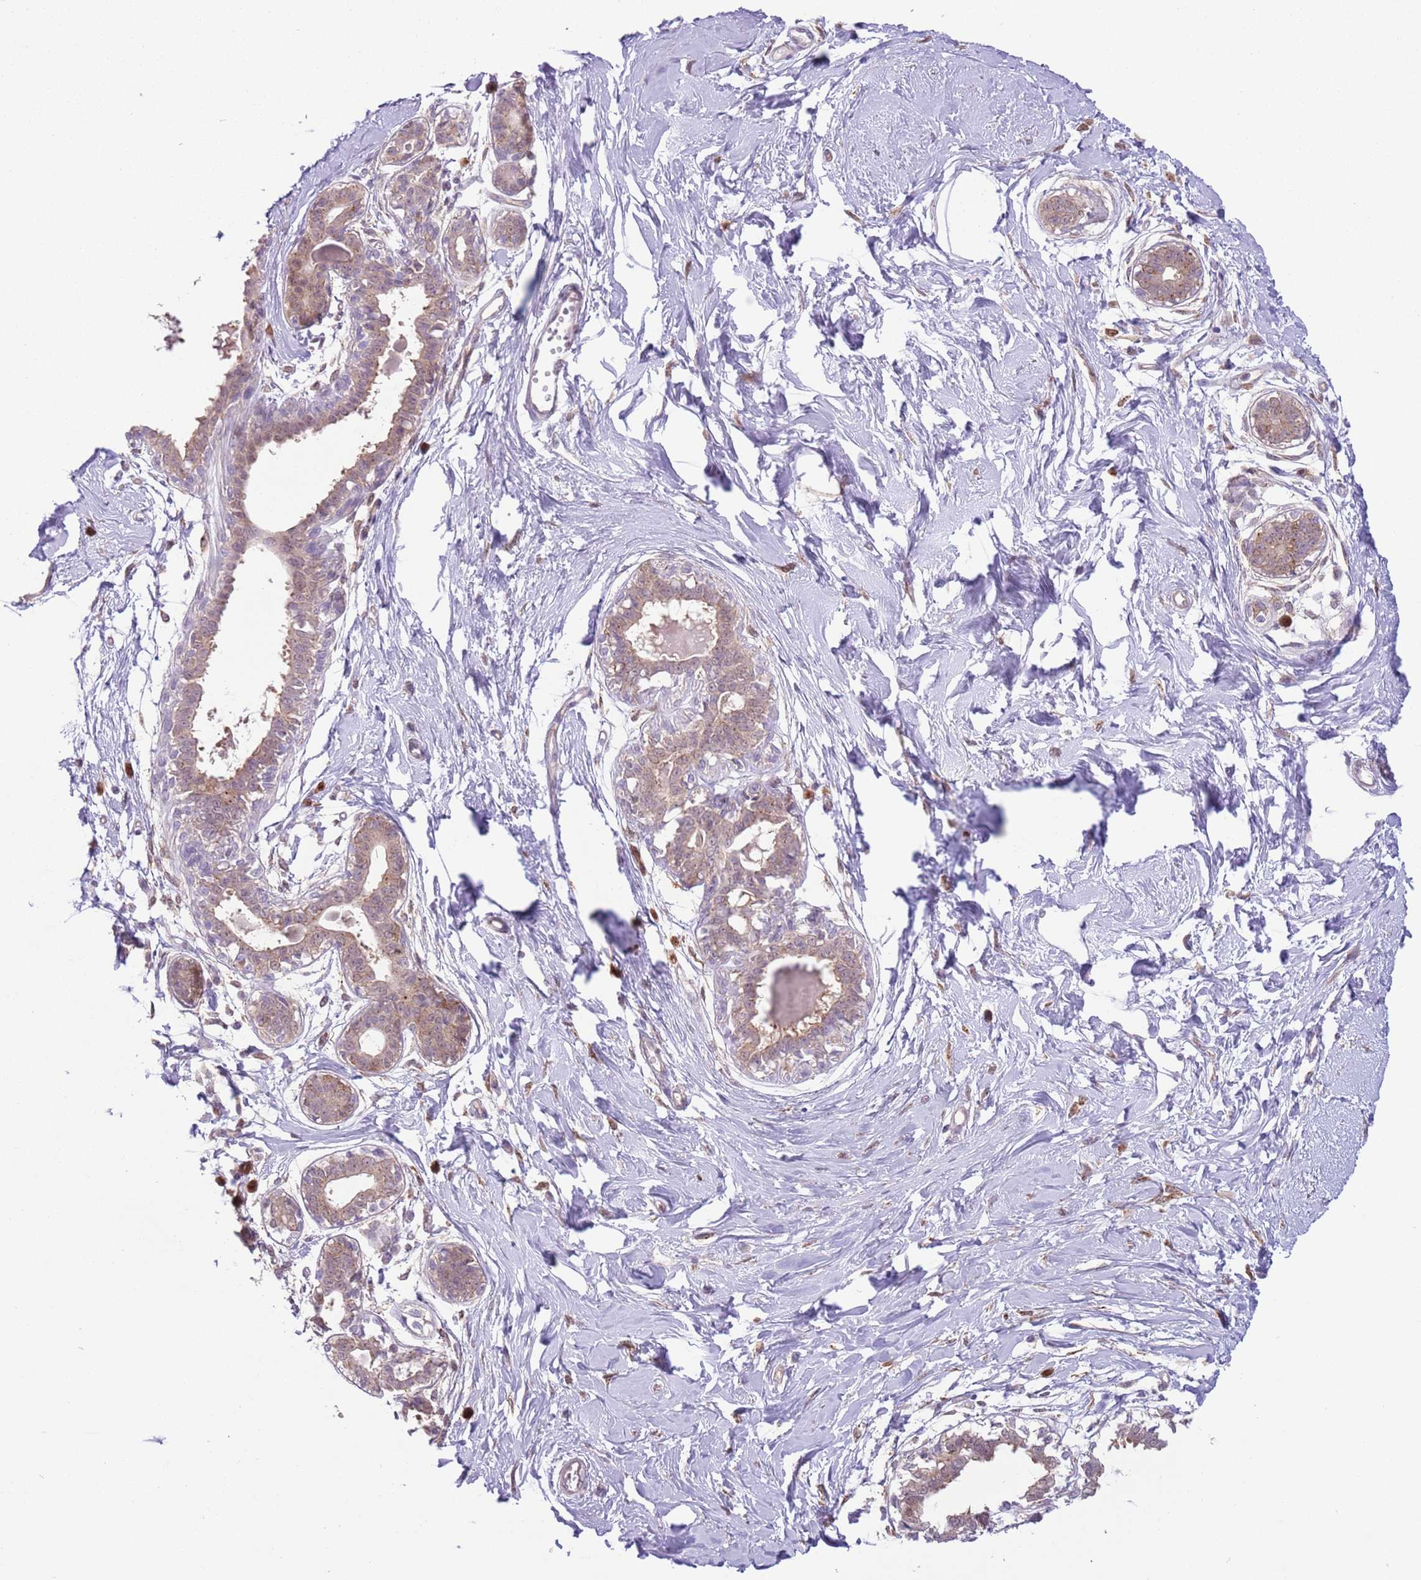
{"staining": {"intensity": "negative", "quantity": "none", "location": "none"}, "tissue": "breast", "cell_type": "Adipocytes", "image_type": "normal", "snomed": [{"axis": "morphology", "description": "Normal tissue, NOS"}, {"axis": "topography", "description": "Breast"}], "caption": "Normal breast was stained to show a protein in brown. There is no significant positivity in adipocytes. (IHC, brightfield microscopy, high magnification).", "gene": "COPE", "patient": {"sex": "female", "age": 45}}